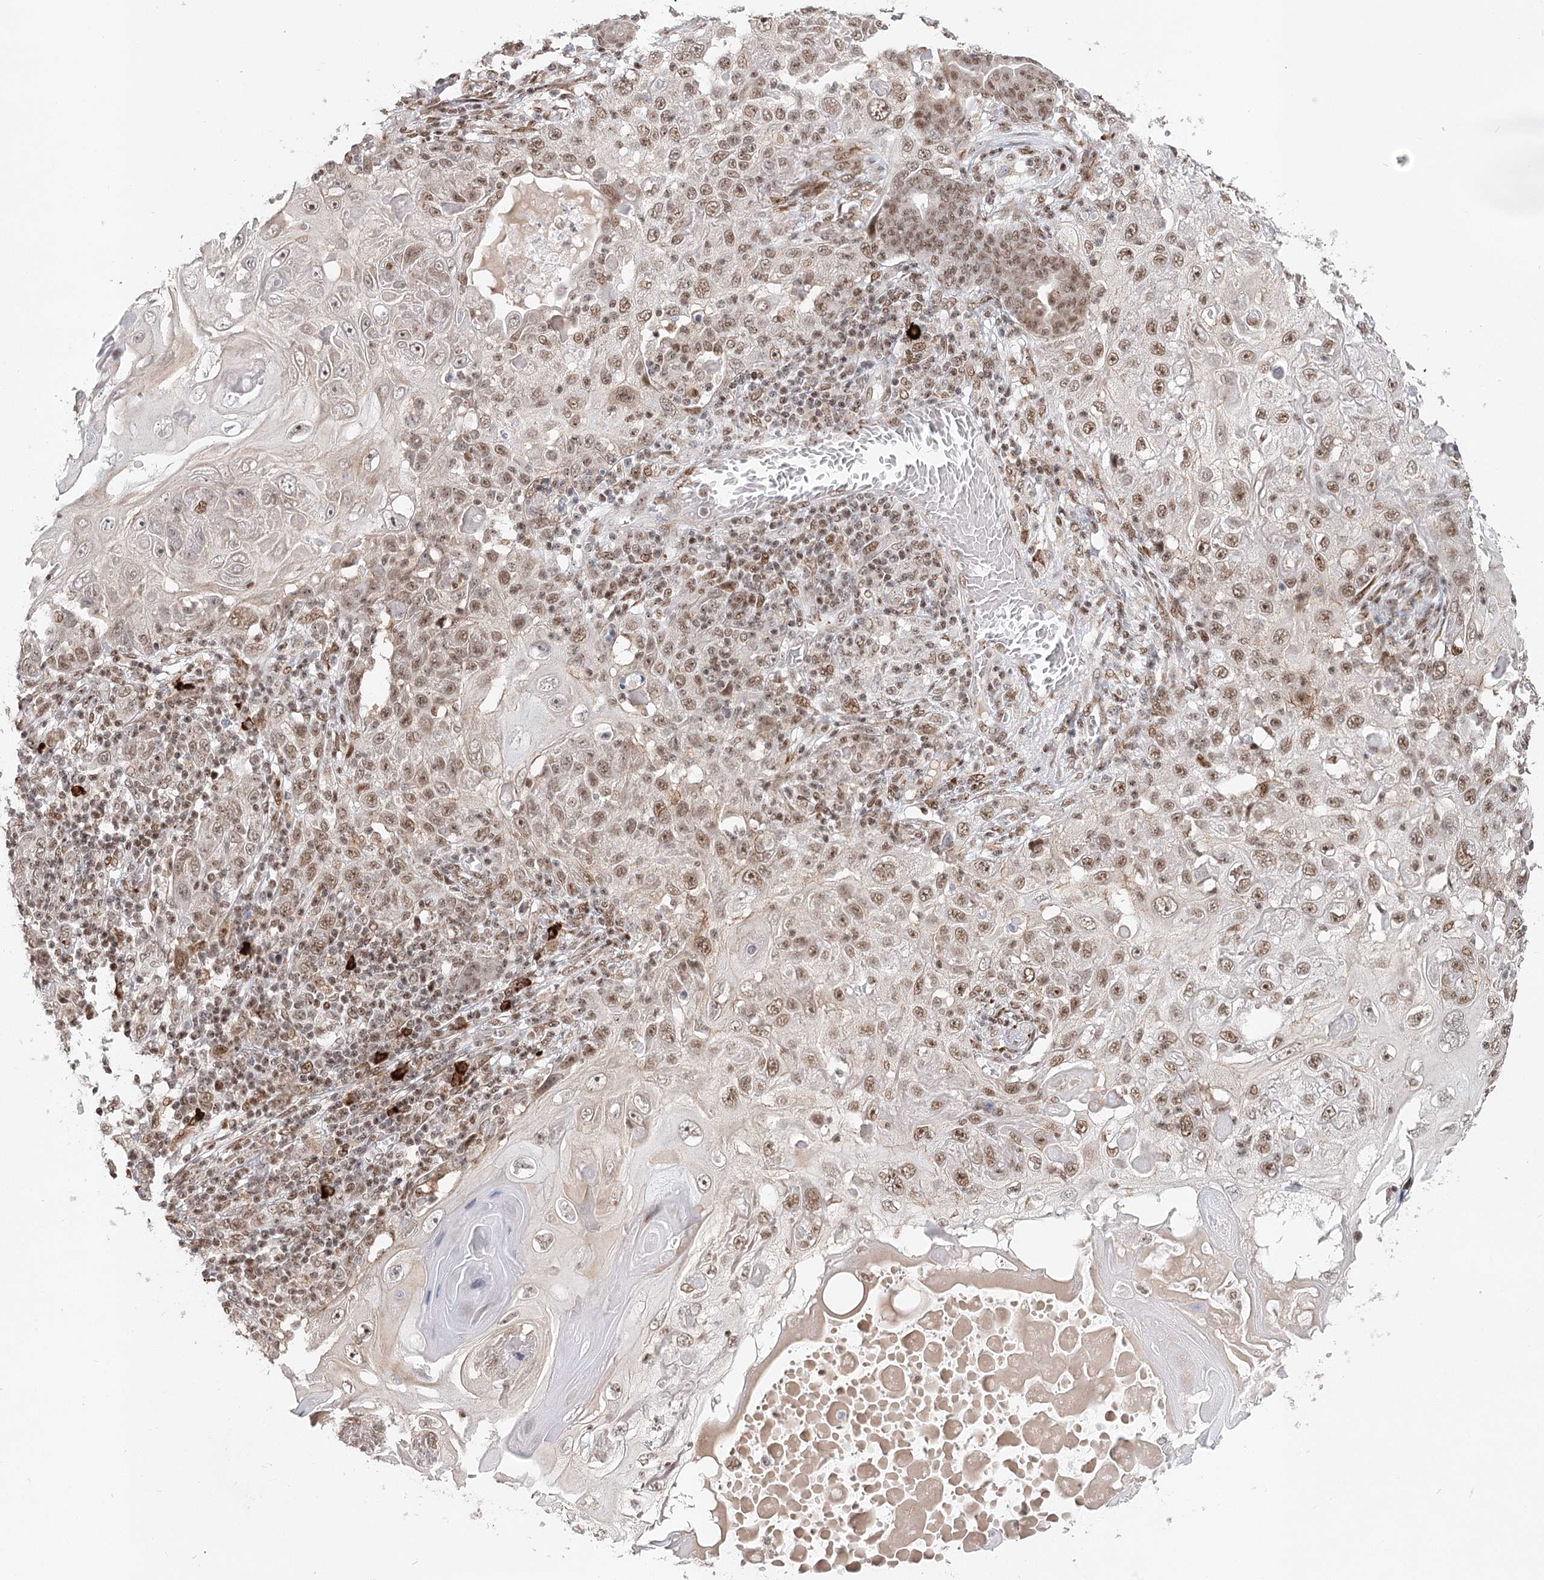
{"staining": {"intensity": "moderate", "quantity": ">75%", "location": "nuclear"}, "tissue": "skin cancer", "cell_type": "Tumor cells", "image_type": "cancer", "snomed": [{"axis": "morphology", "description": "Squamous cell carcinoma, NOS"}, {"axis": "topography", "description": "Skin"}], "caption": "Immunohistochemical staining of human skin cancer (squamous cell carcinoma) shows medium levels of moderate nuclear protein positivity in about >75% of tumor cells. (DAB (3,3'-diaminobenzidine) = brown stain, brightfield microscopy at high magnification).", "gene": "BNIP5", "patient": {"sex": "female", "age": 88}}